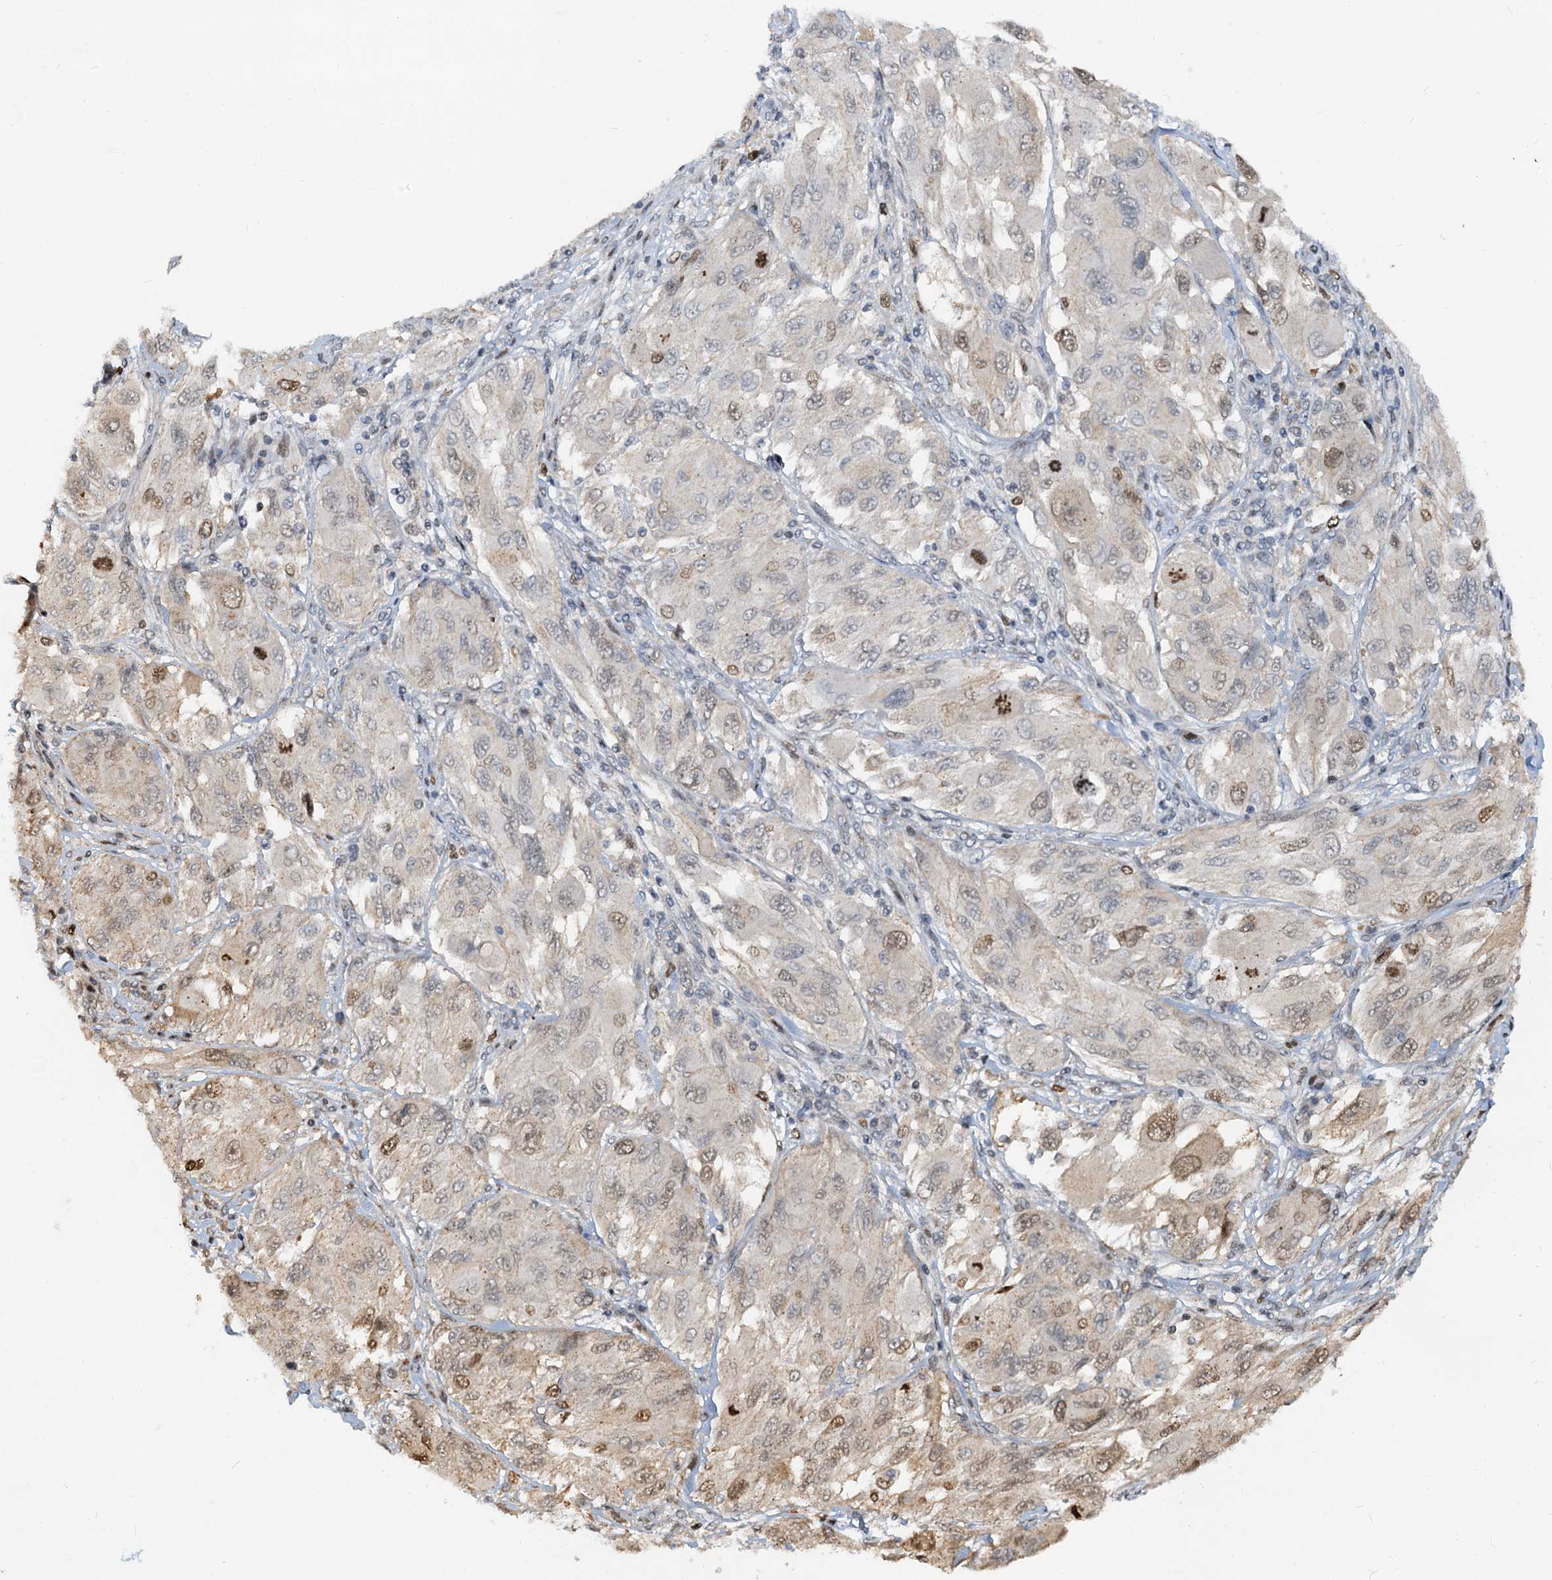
{"staining": {"intensity": "moderate", "quantity": "<25%", "location": "nuclear"}, "tissue": "melanoma", "cell_type": "Tumor cells", "image_type": "cancer", "snomed": [{"axis": "morphology", "description": "Malignant melanoma, NOS"}, {"axis": "topography", "description": "Skin"}], "caption": "Immunohistochemical staining of human malignant melanoma shows low levels of moderate nuclear staining in approximately <25% of tumor cells.", "gene": "PTGES3", "patient": {"sex": "female", "age": 91}}